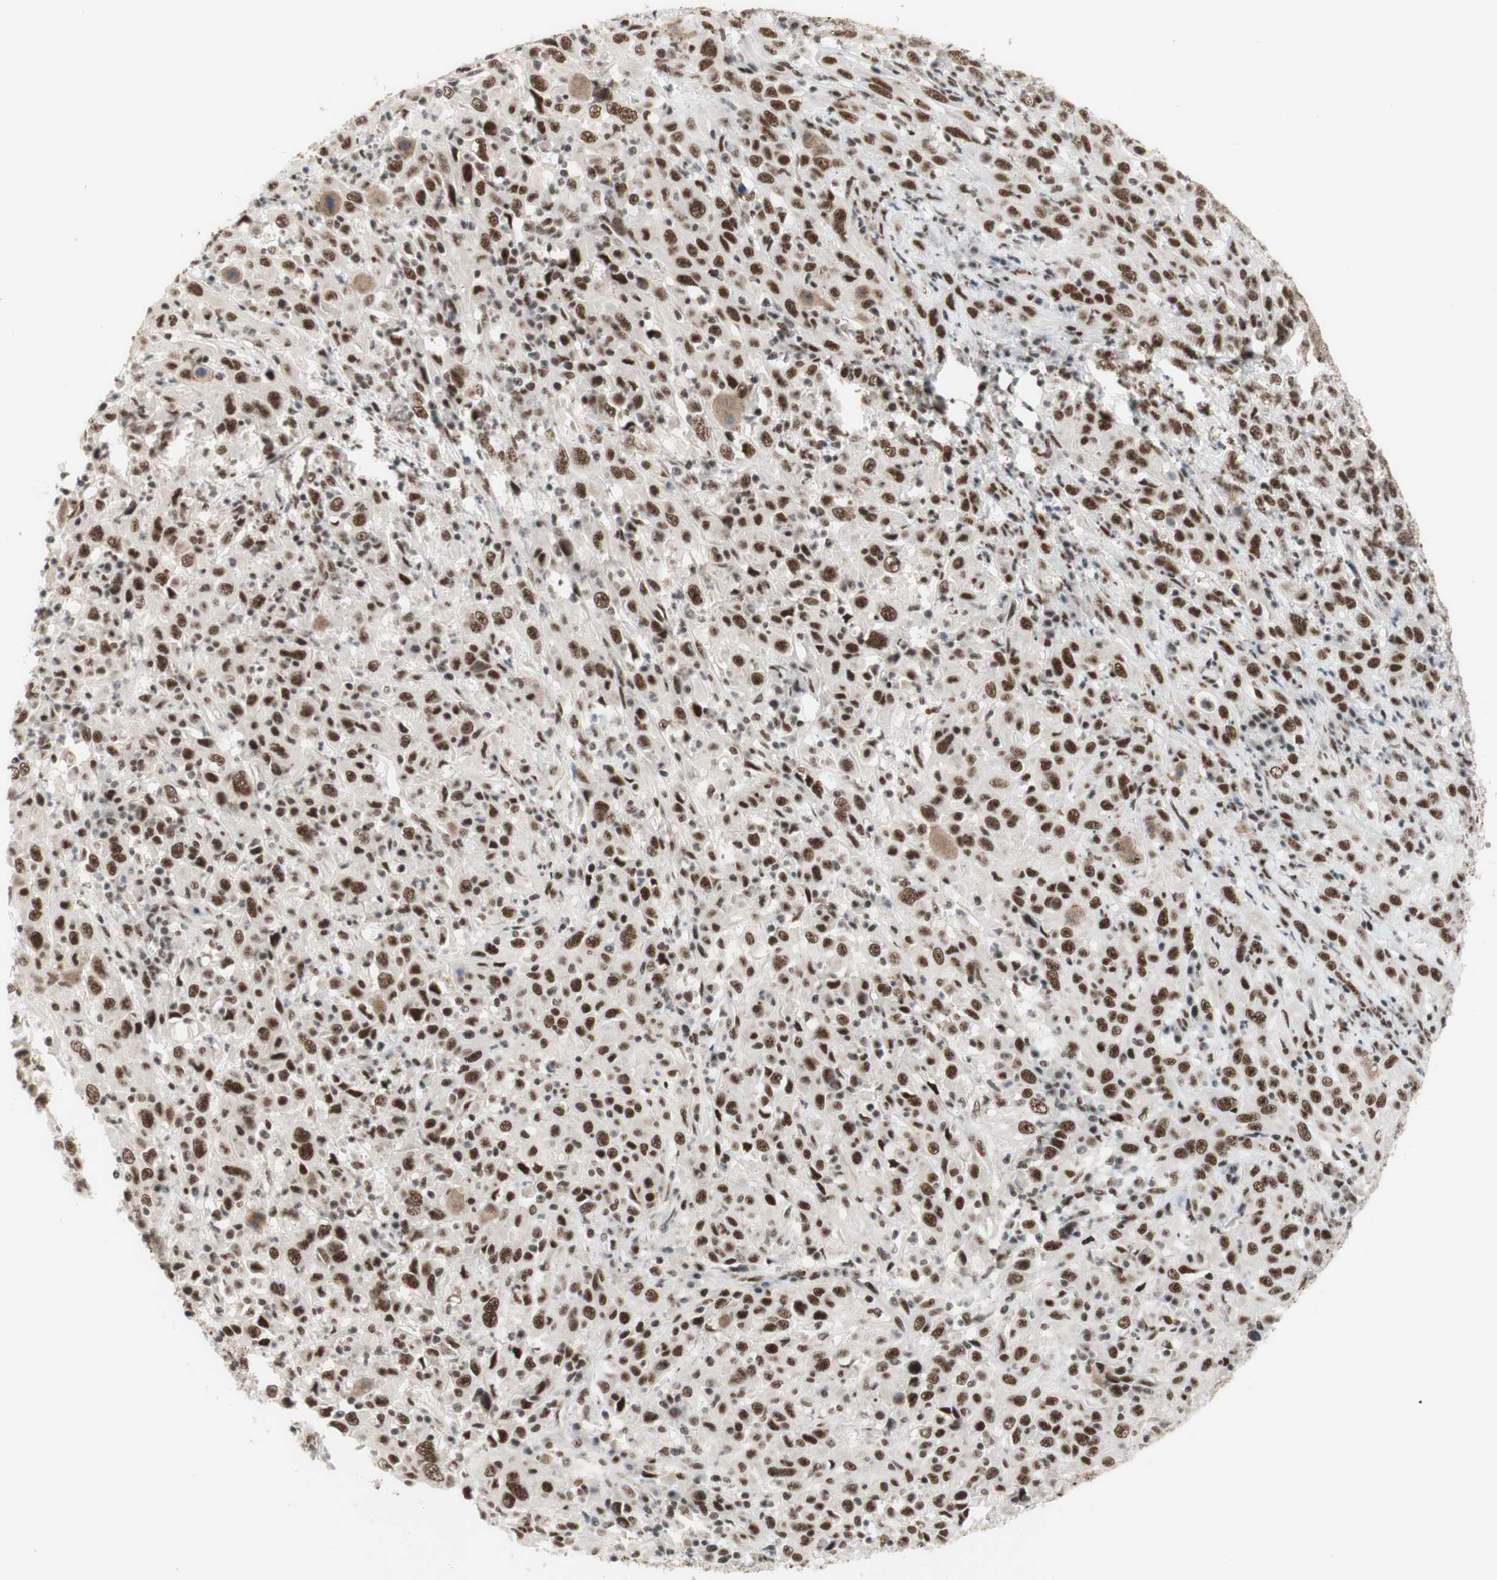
{"staining": {"intensity": "strong", "quantity": ">75%", "location": "nuclear"}, "tissue": "cervical cancer", "cell_type": "Tumor cells", "image_type": "cancer", "snomed": [{"axis": "morphology", "description": "Squamous cell carcinoma, NOS"}, {"axis": "topography", "description": "Cervix"}], "caption": "An IHC image of tumor tissue is shown. Protein staining in brown shows strong nuclear positivity in cervical cancer within tumor cells. (DAB (3,3'-diaminobenzidine) = brown stain, brightfield microscopy at high magnification).", "gene": "PRPF19", "patient": {"sex": "female", "age": 46}}